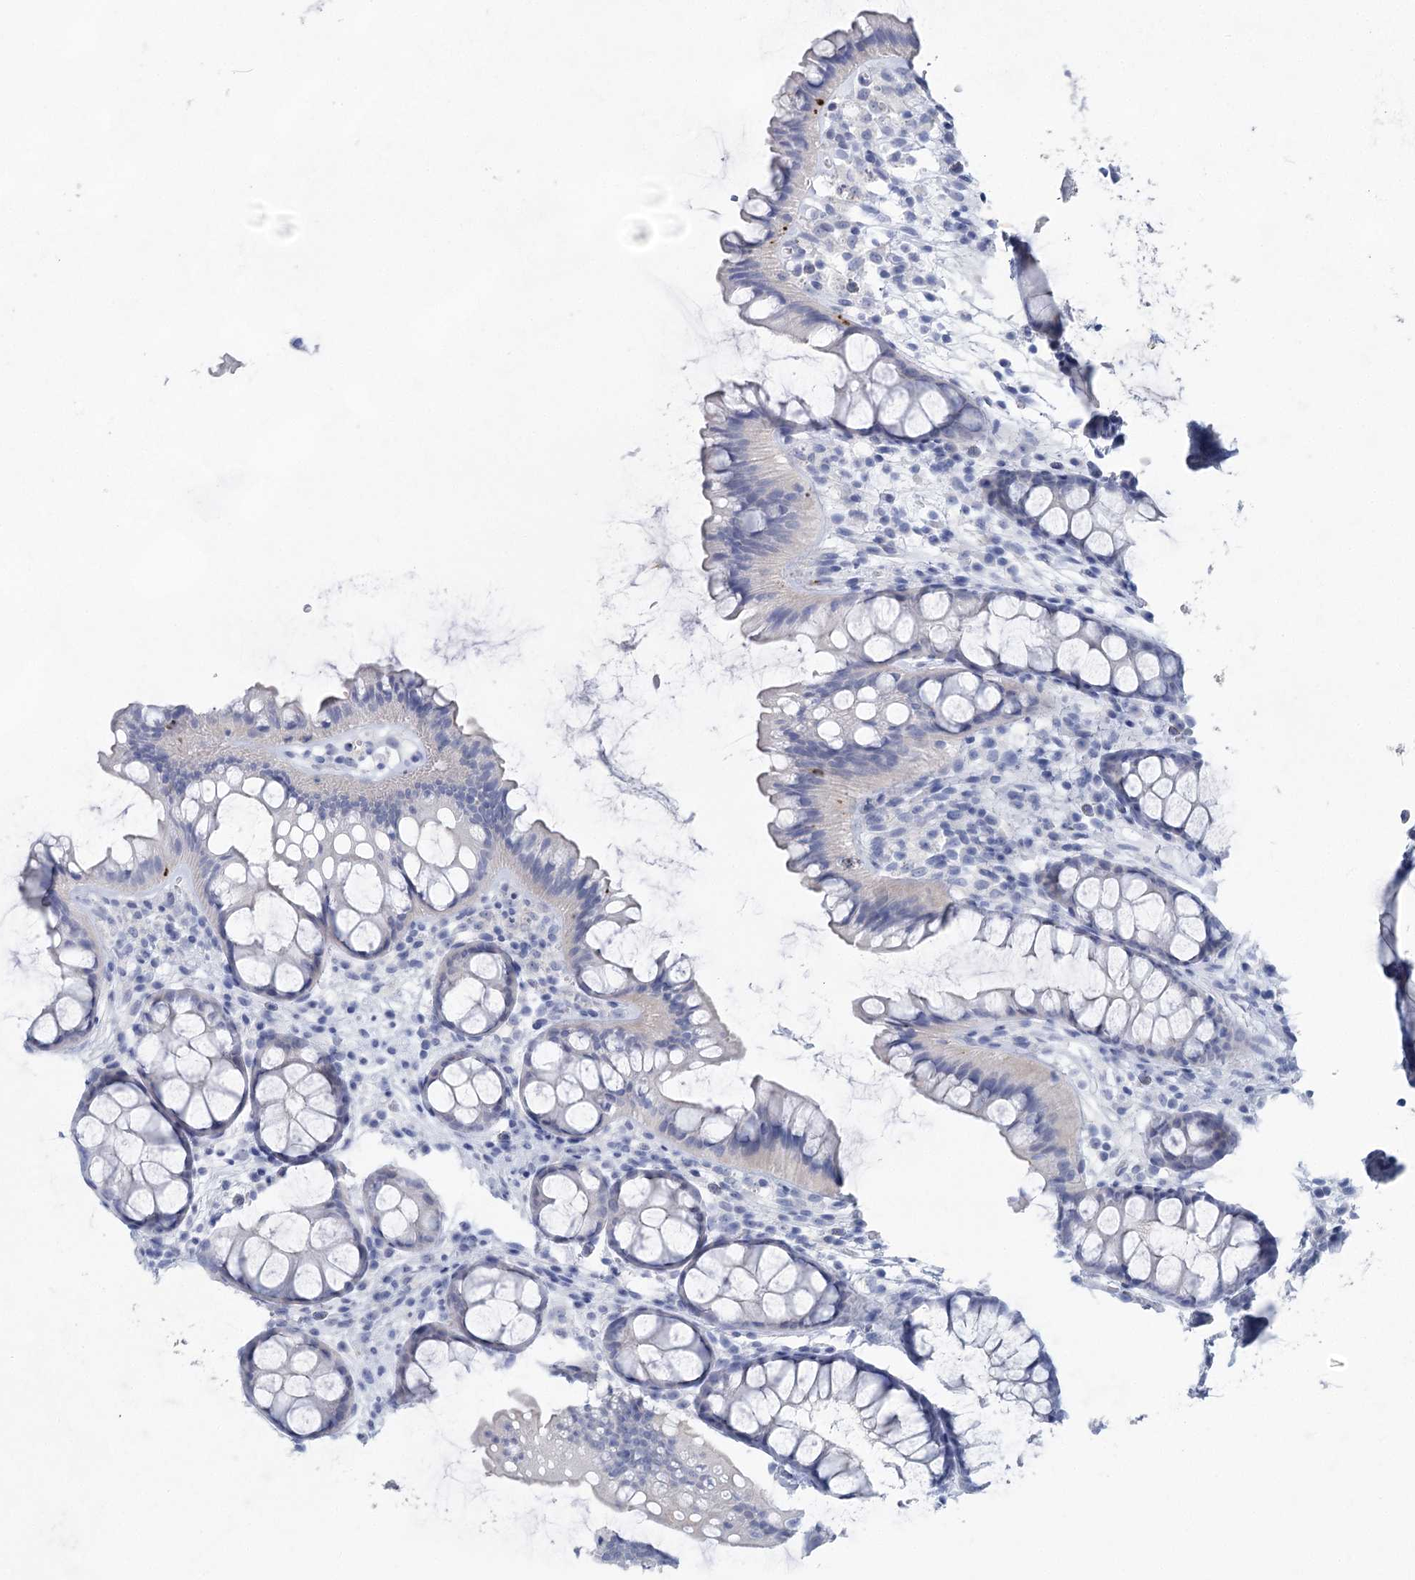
{"staining": {"intensity": "negative", "quantity": "none", "location": "none"}, "tissue": "colon", "cell_type": "Endothelial cells", "image_type": "normal", "snomed": [{"axis": "morphology", "description": "Normal tissue, NOS"}, {"axis": "topography", "description": "Colon"}], "caption": "This is an immunohistochemistry (IHC) histopathology image of normal human colon. There is no positivity in endothelial cells.", "gene": "WDR74", "patient": {"sex": "female", "age": 82}}